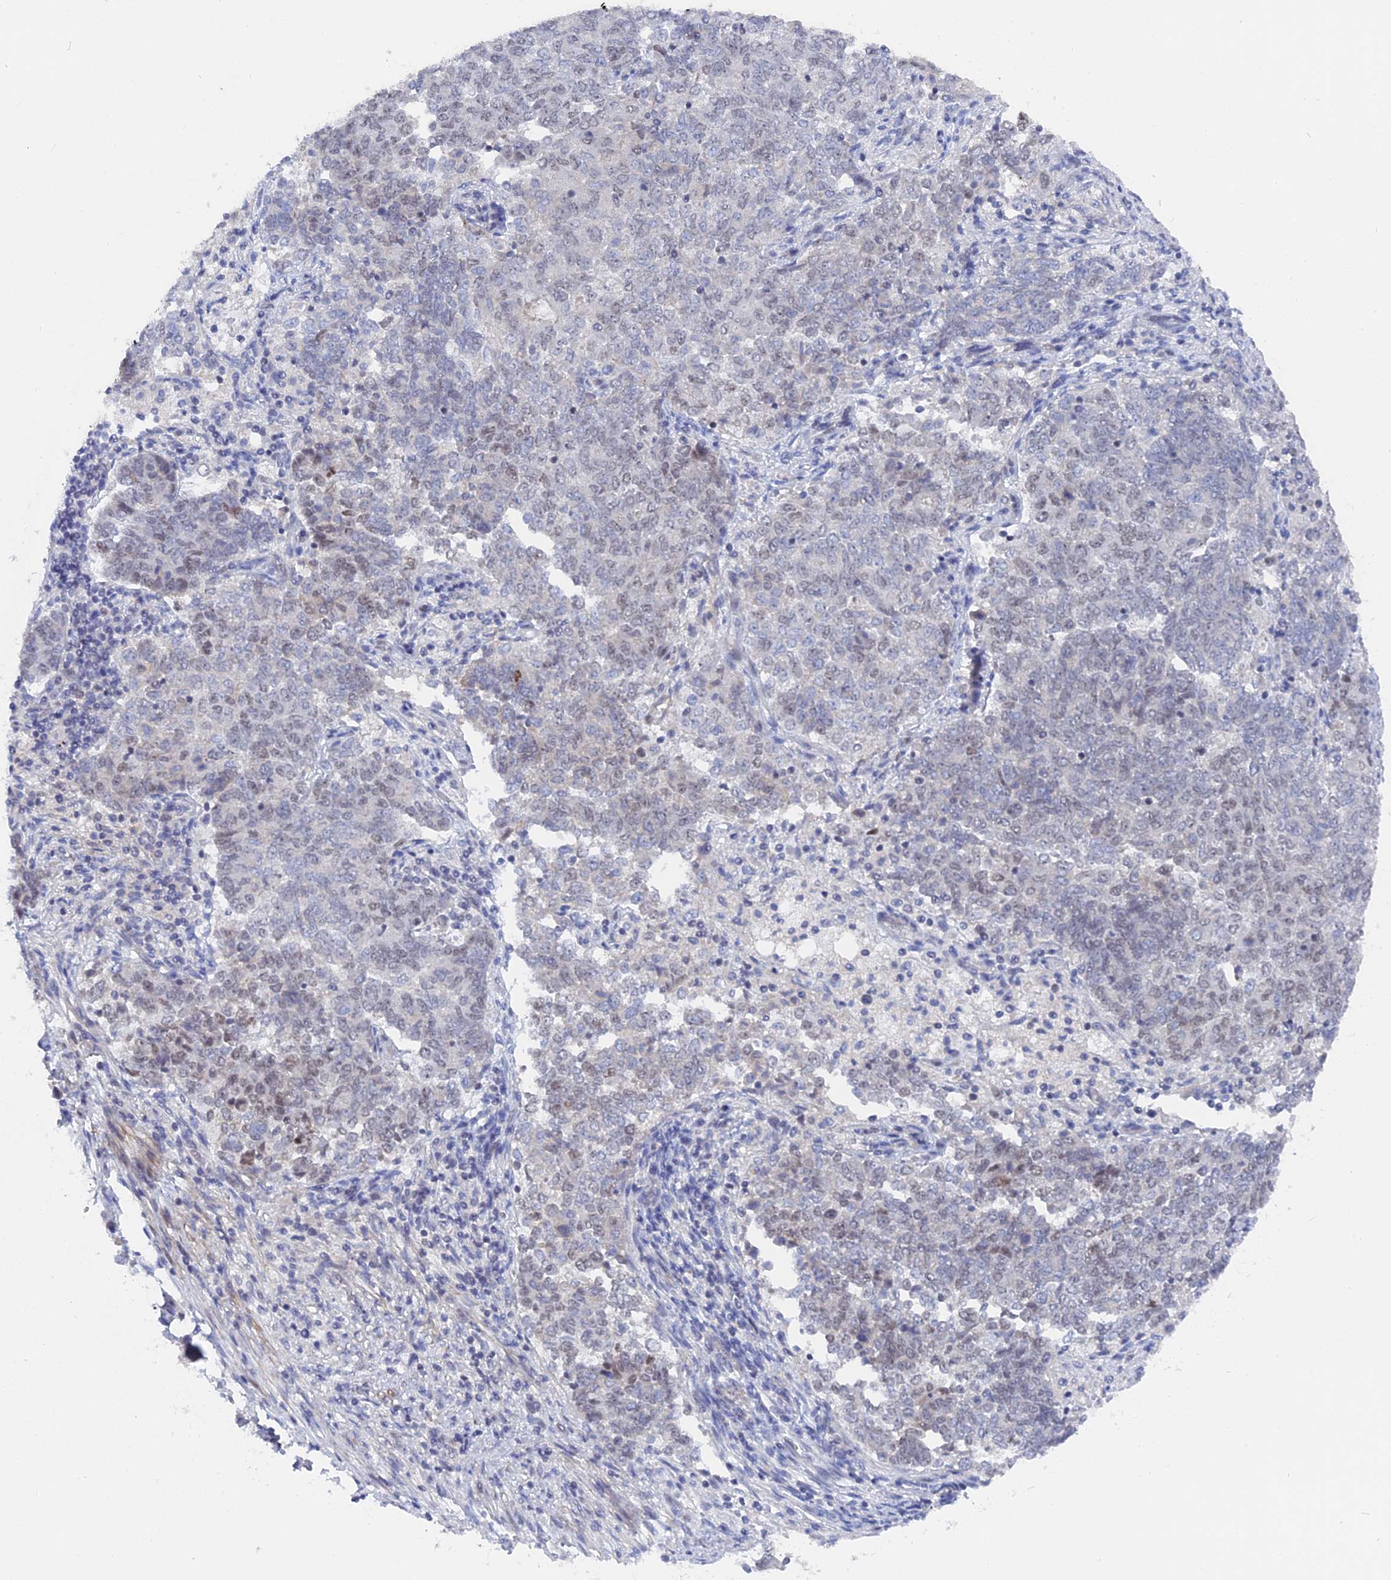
{"staining": {"intensity": "weak", "quantity": "<25%", "location": "nuclear"}, "tissue": "endometrial cancer", "cell_type": "Tumor cells", "image_type": "cancer", "snomed": [{"axis": "morphology", "description": "Adenocarcinoma, NOS"}, {"axis": "topography", "description": "Endometrium"}], "caption": "Image shows no significant protein positivity in tumor cells of endometrial adenocarcinoma.", "gene": "BRD2", "patient": {"sex": "female", "age": 80}}